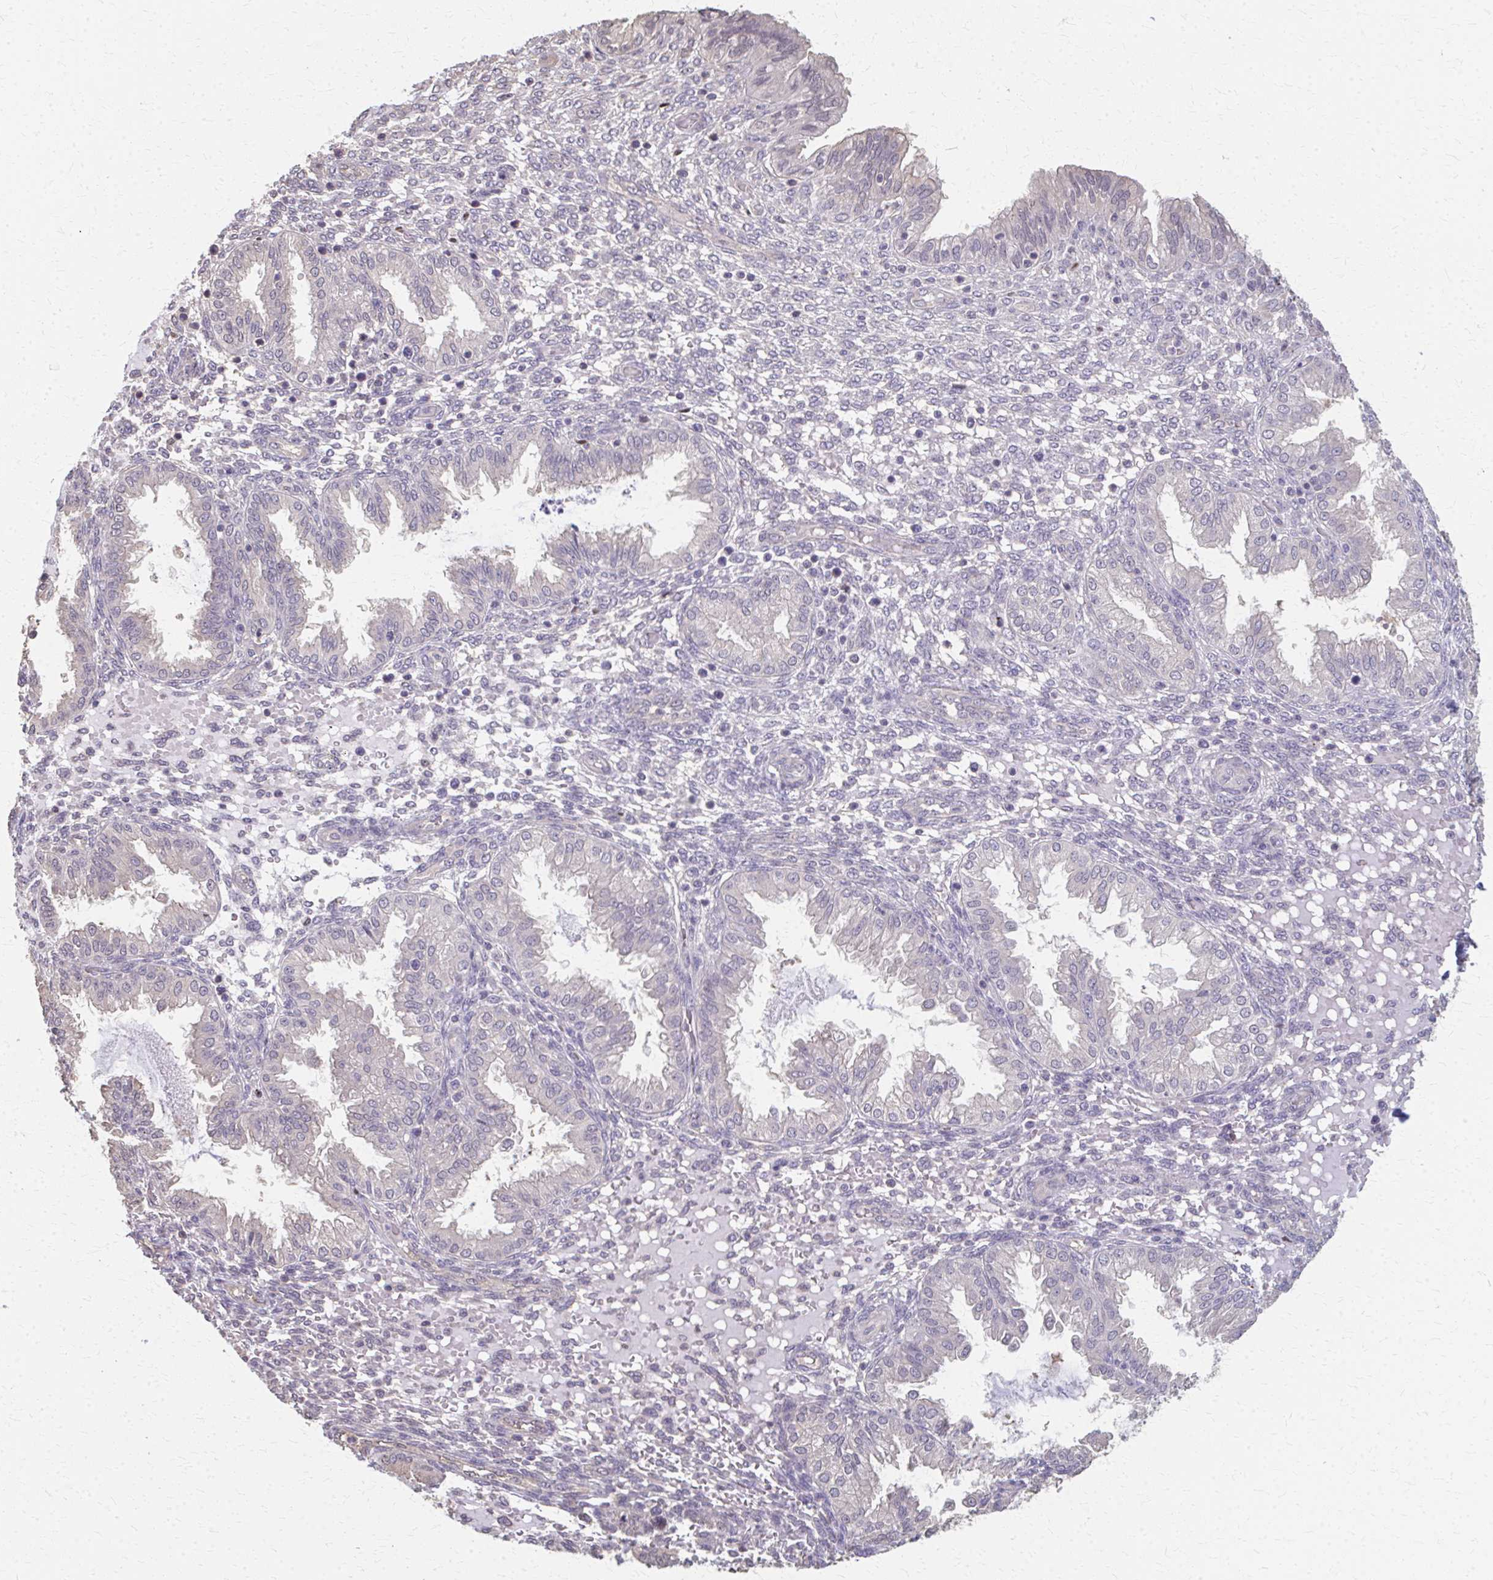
{"staining": {"intensity": "negative", "quantity": "none", "location": "none"}, "tissue": "endometrium", "cell_type": "Cells in endometrial stroma", "image_type": "normal", "snomed": [{"axis": "morphology", "description": "Normal tissue, NOS"}, {"axis": "topography", "description": "Endometrium"}], "caption": "High power microscopy micrograph of an IHC micrograph of benign endometrium, revealing no significant positivity in cells in endometrial stroma. (Immunohistochemistry (ihc), brightfield microscopy, high magnification).", "gene": "RABGAP1L", "patient": {"sex": "female", "age": 33}}